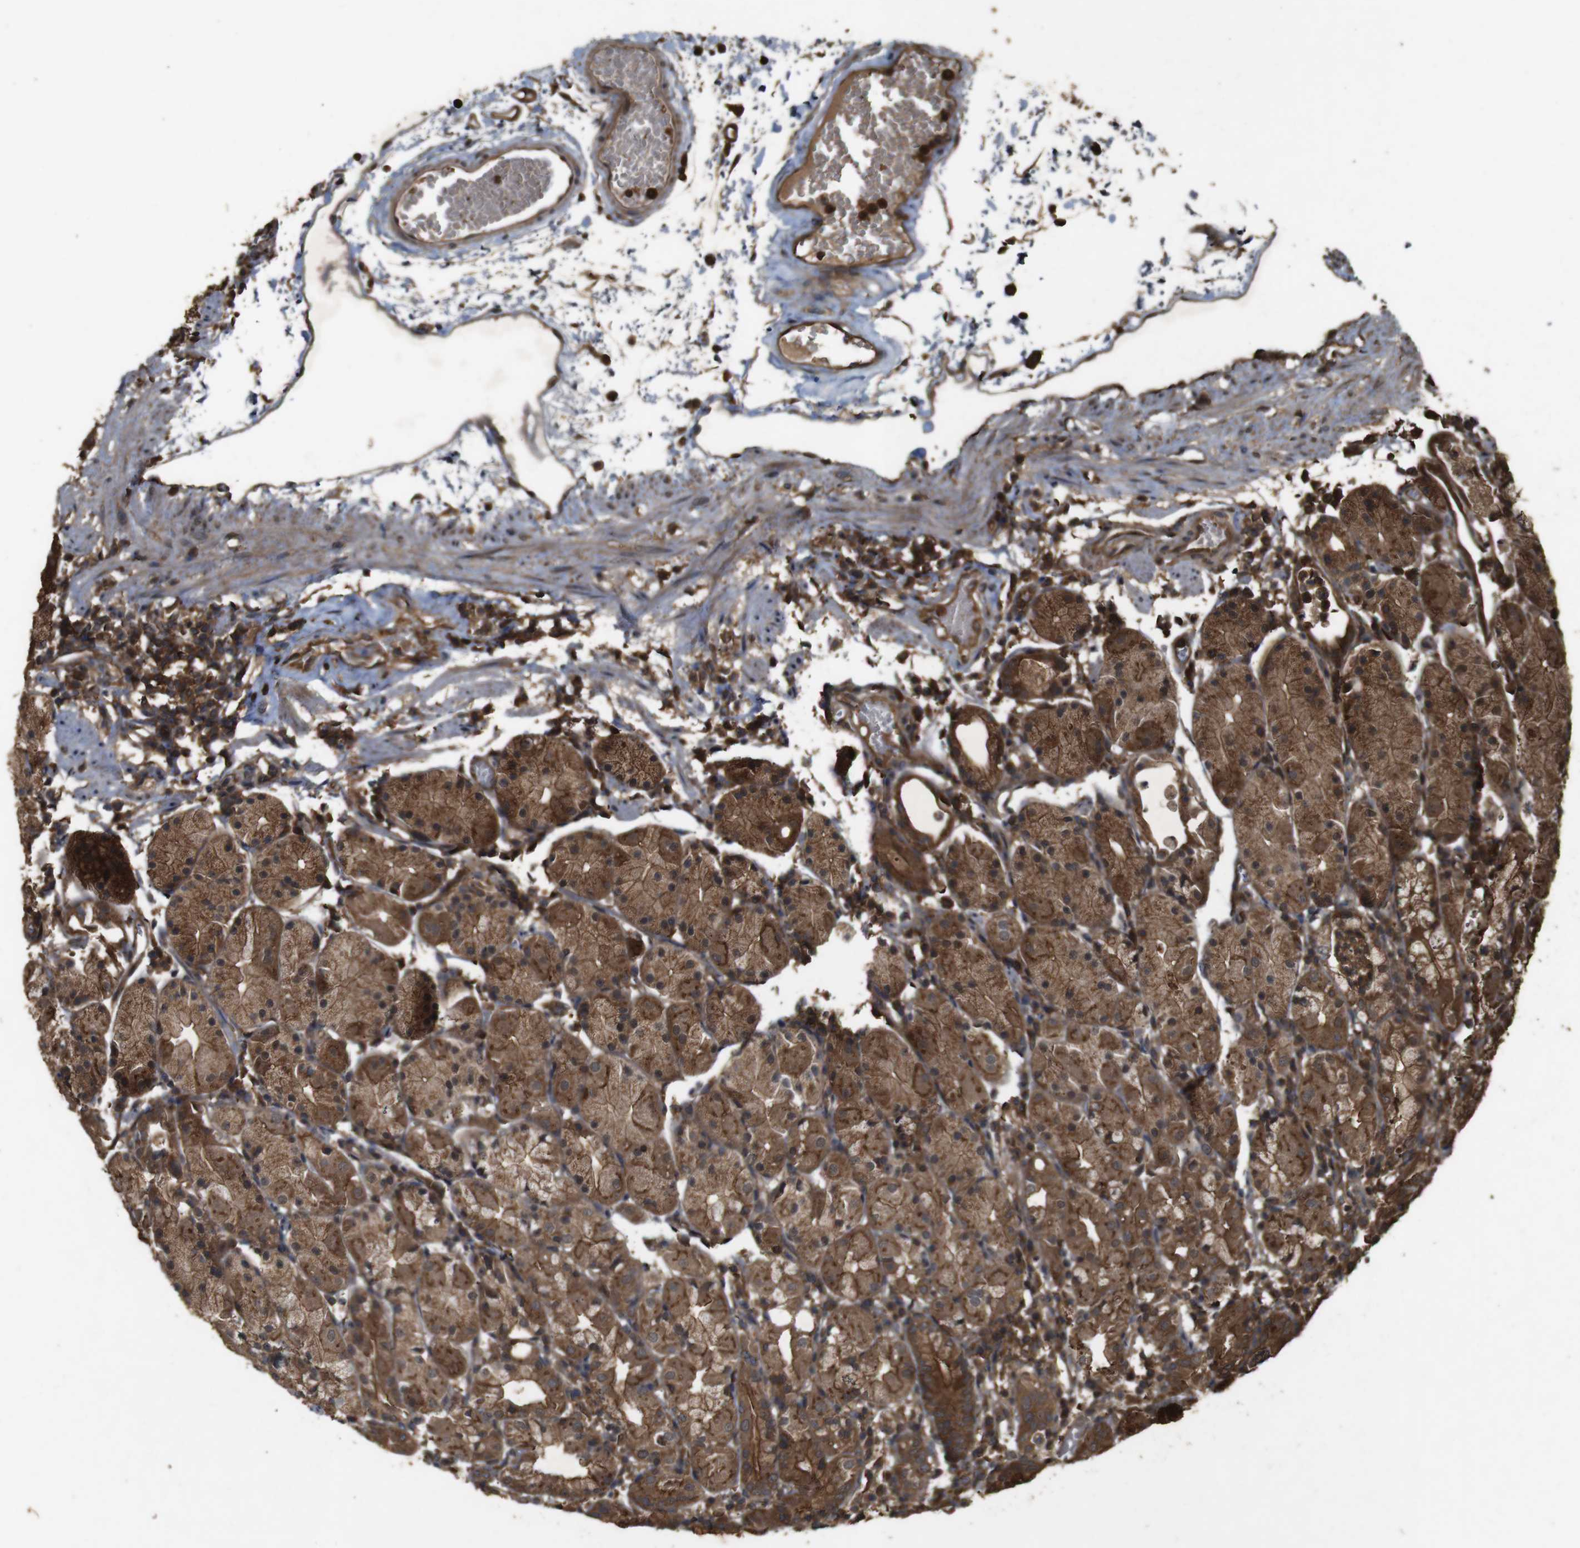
{"staining": {"intensity": "strong", "quantity": ">75%", "location": "cytoplasmic/membranous"}, "tissue": "stomach", "cell_type": "Glandular cells", "image_type": "normal", "snomed": [{"axis": "morphology", "description": "Normal tissue, NOS"}, {"axis": "topography", "description": "Stomach"}, {"axis": "topography", "description": "Stomach, lower"}], "caption": "Protein expression analysis of normal human stomach reveals strong cytoplasmic/membranous staining in approximately >75% of glandular cells. (IHC, brightfield microscopy, high magnification).", "gene": "BAG4", "patient": {"sex": "female", "age": 75}}